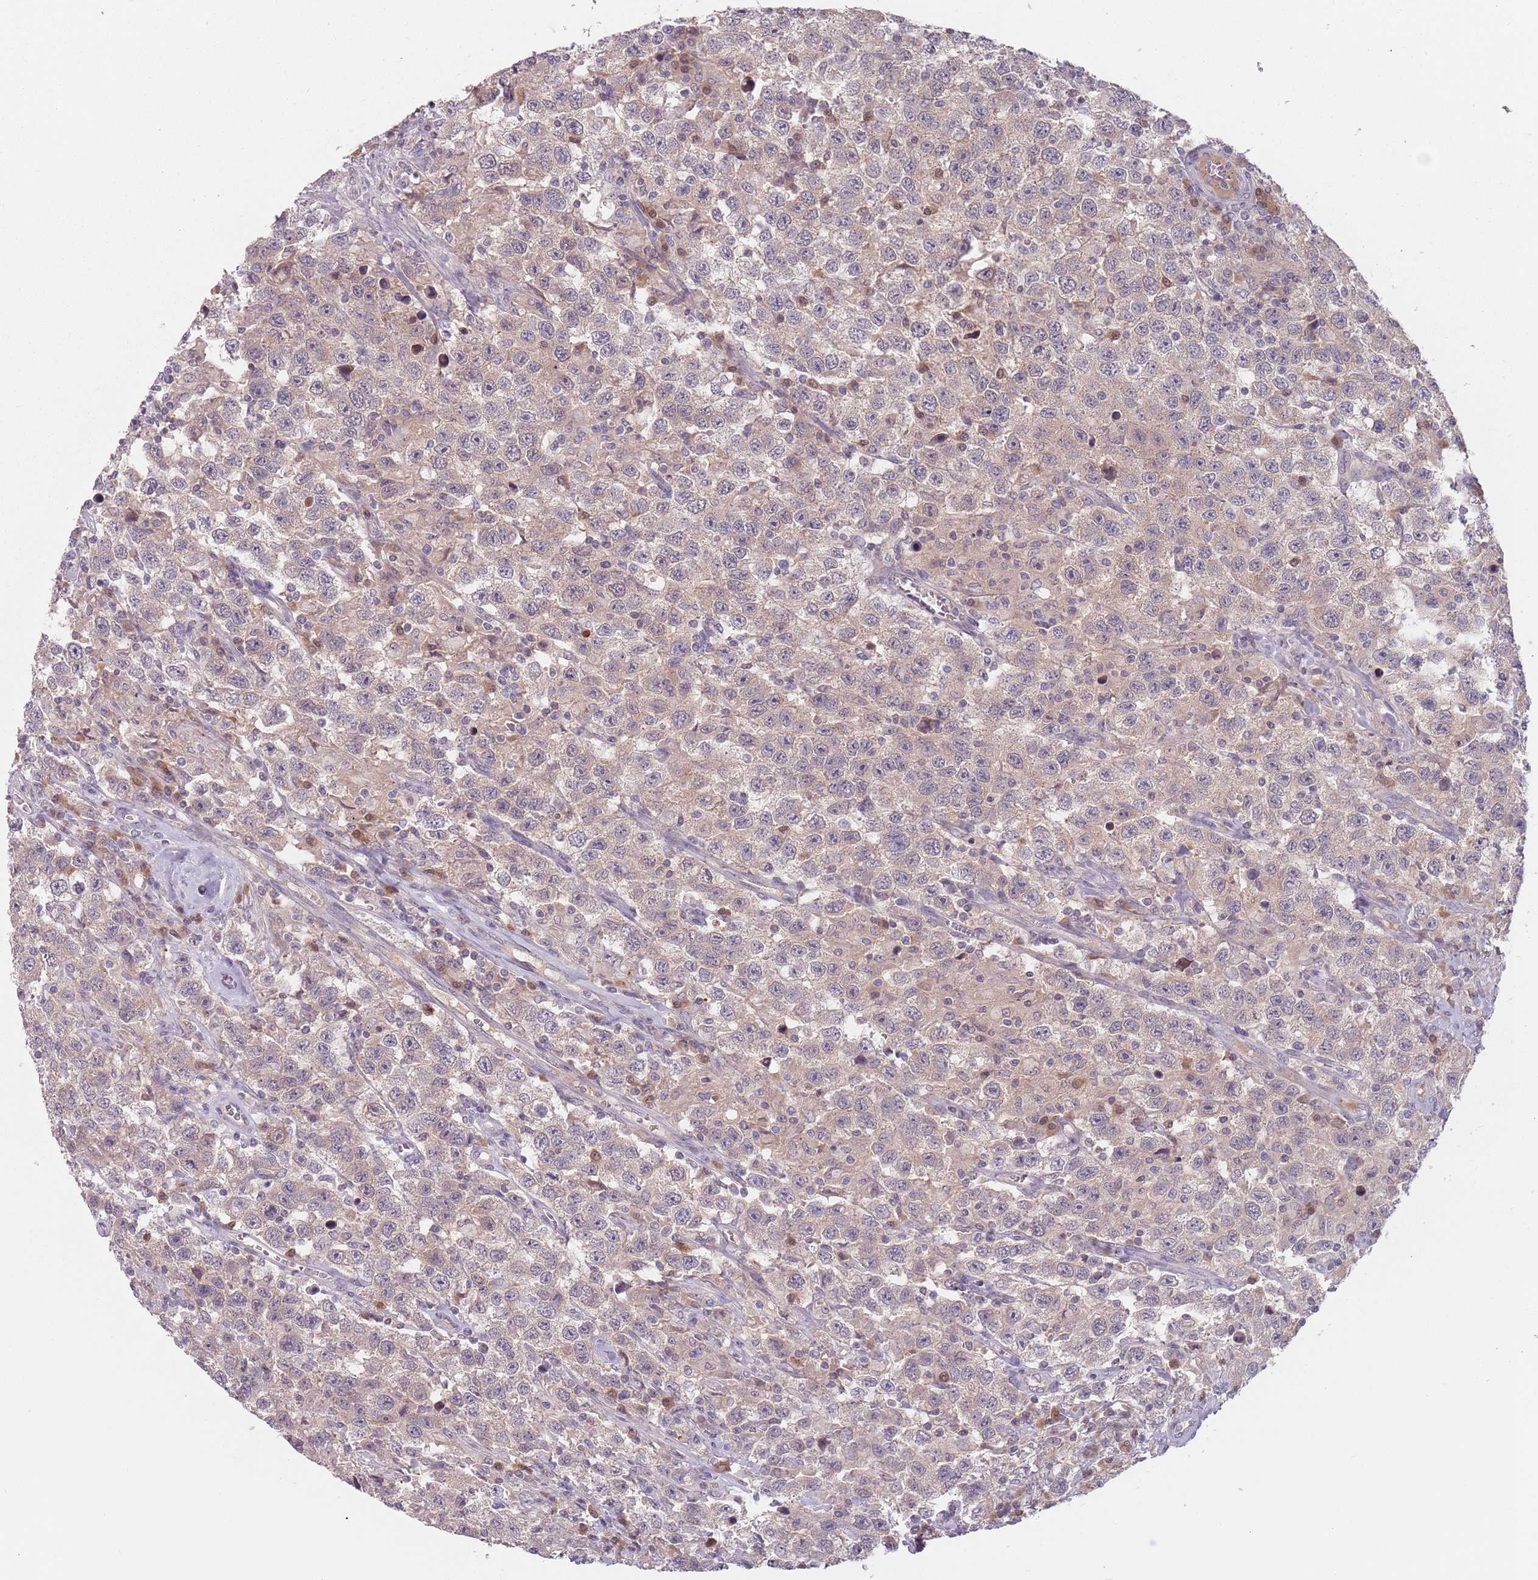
{"staining": {"intensity": "negative", "quantity": "none", "location": "none"}, "tissue": "testis cancer", "cell_type": "Tumor cells", "image_type": "cancer", "snomed": [{"axis": "morphology", "description": "Seminoma, NOS"}, {"axis": "topography", "description": "Testis"}], "caption": "Testis cancer was stained to show a protein in brown. There is no significant staining in tumor cells.", "gene": "NAXE", "patient": {"sex": "male", "age": 41}}